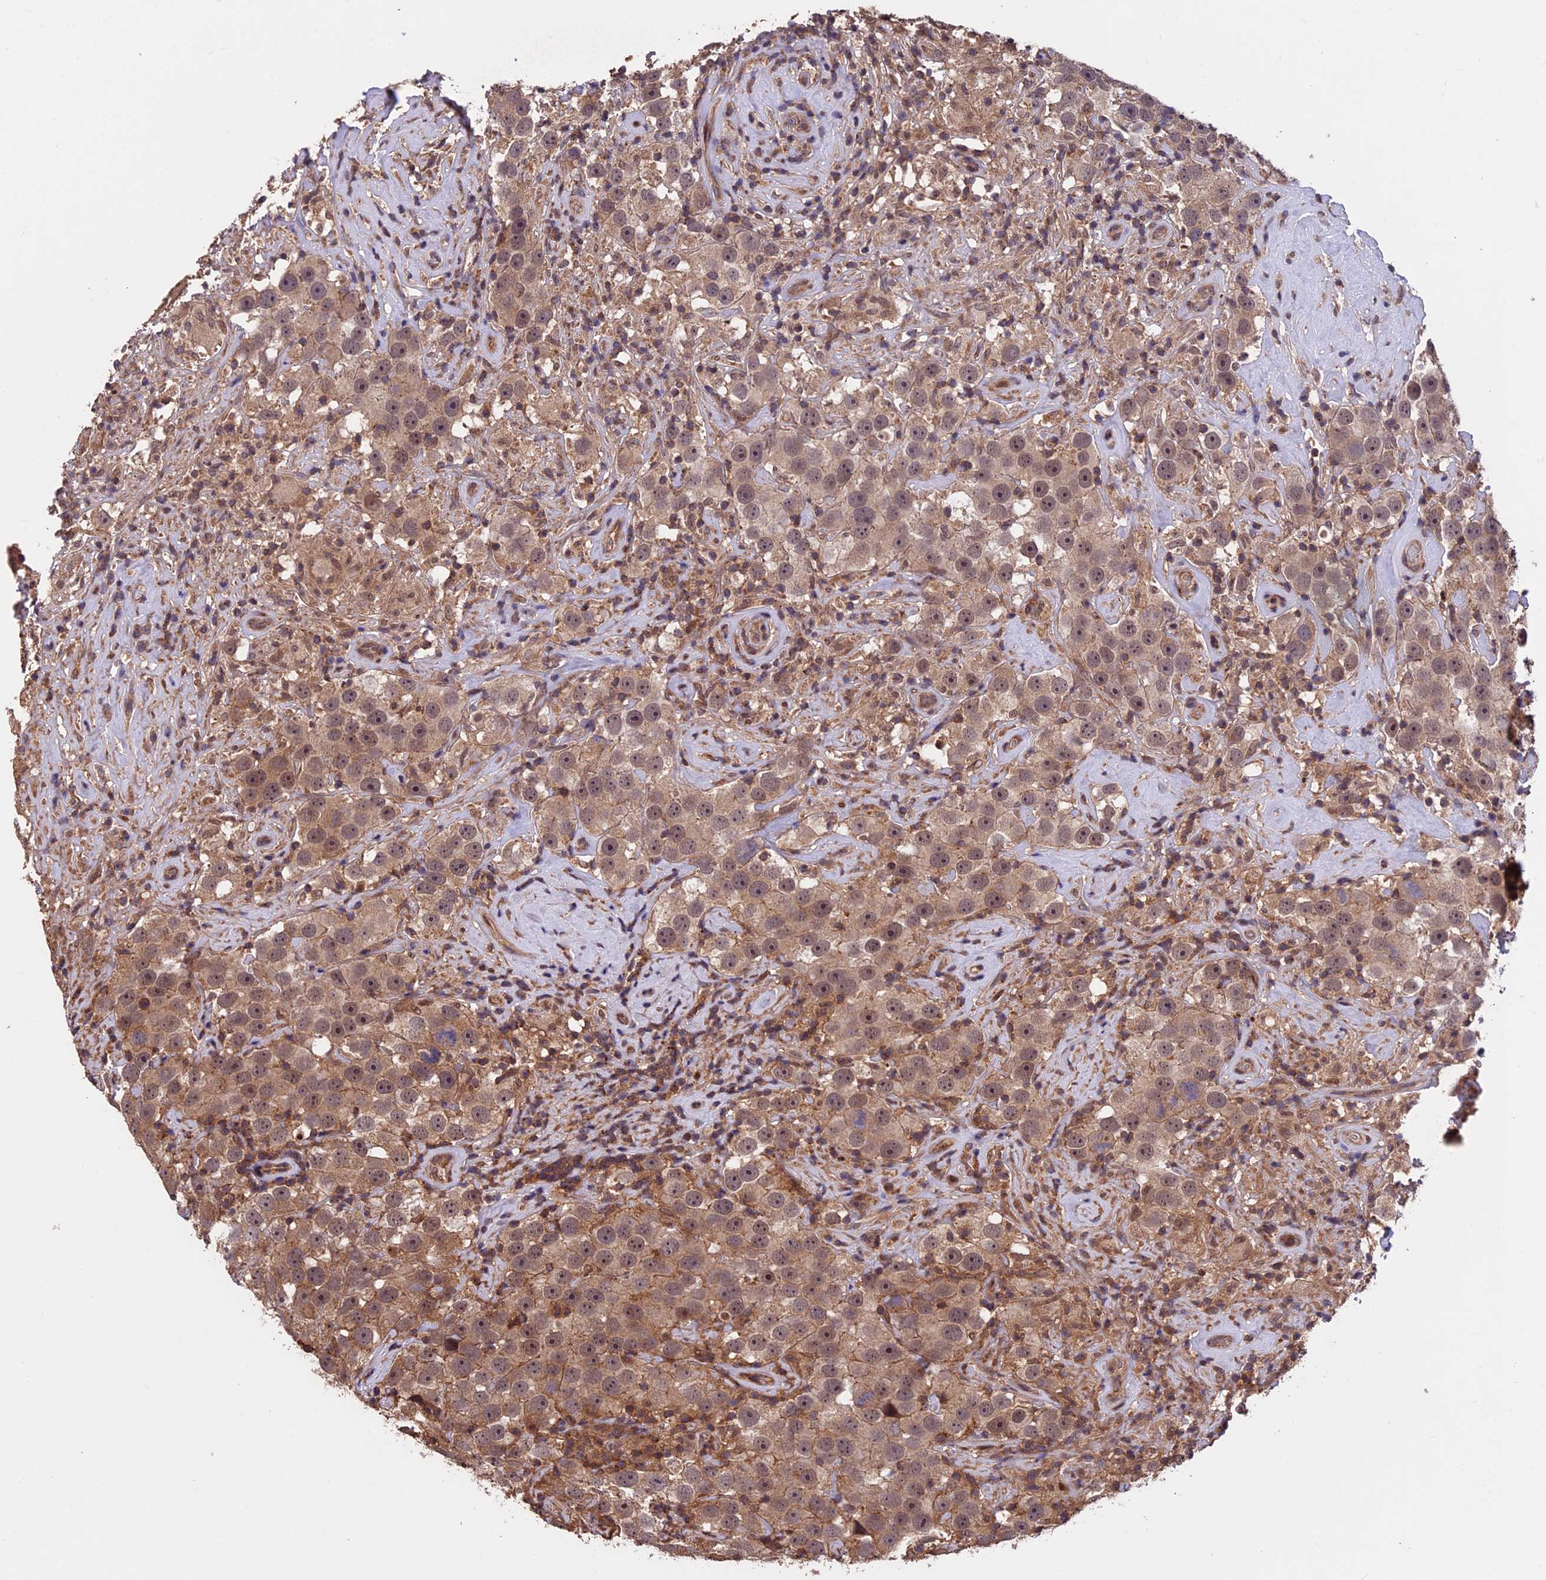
{"staining": {"intensity": "moderate", "quantity": ">75%", "location": "cytoplasmic/membranous"}, "tissue": "testis cancer", "cell_type": "Tumor cells", "image_type": "cancer", "snomed": [{"axis": "morphology", "description": "Seminoma, NOS"}, {"axis": "topography", "description": "Testis"}], "caption": "Testis cancer stained with immunohistochemistry exhibits moderate cytoplasmic/membranous positivity in about >75% of tumor cells.", "gene": "PKD2L2", "patient": {"sex": "male", "age": 49}}